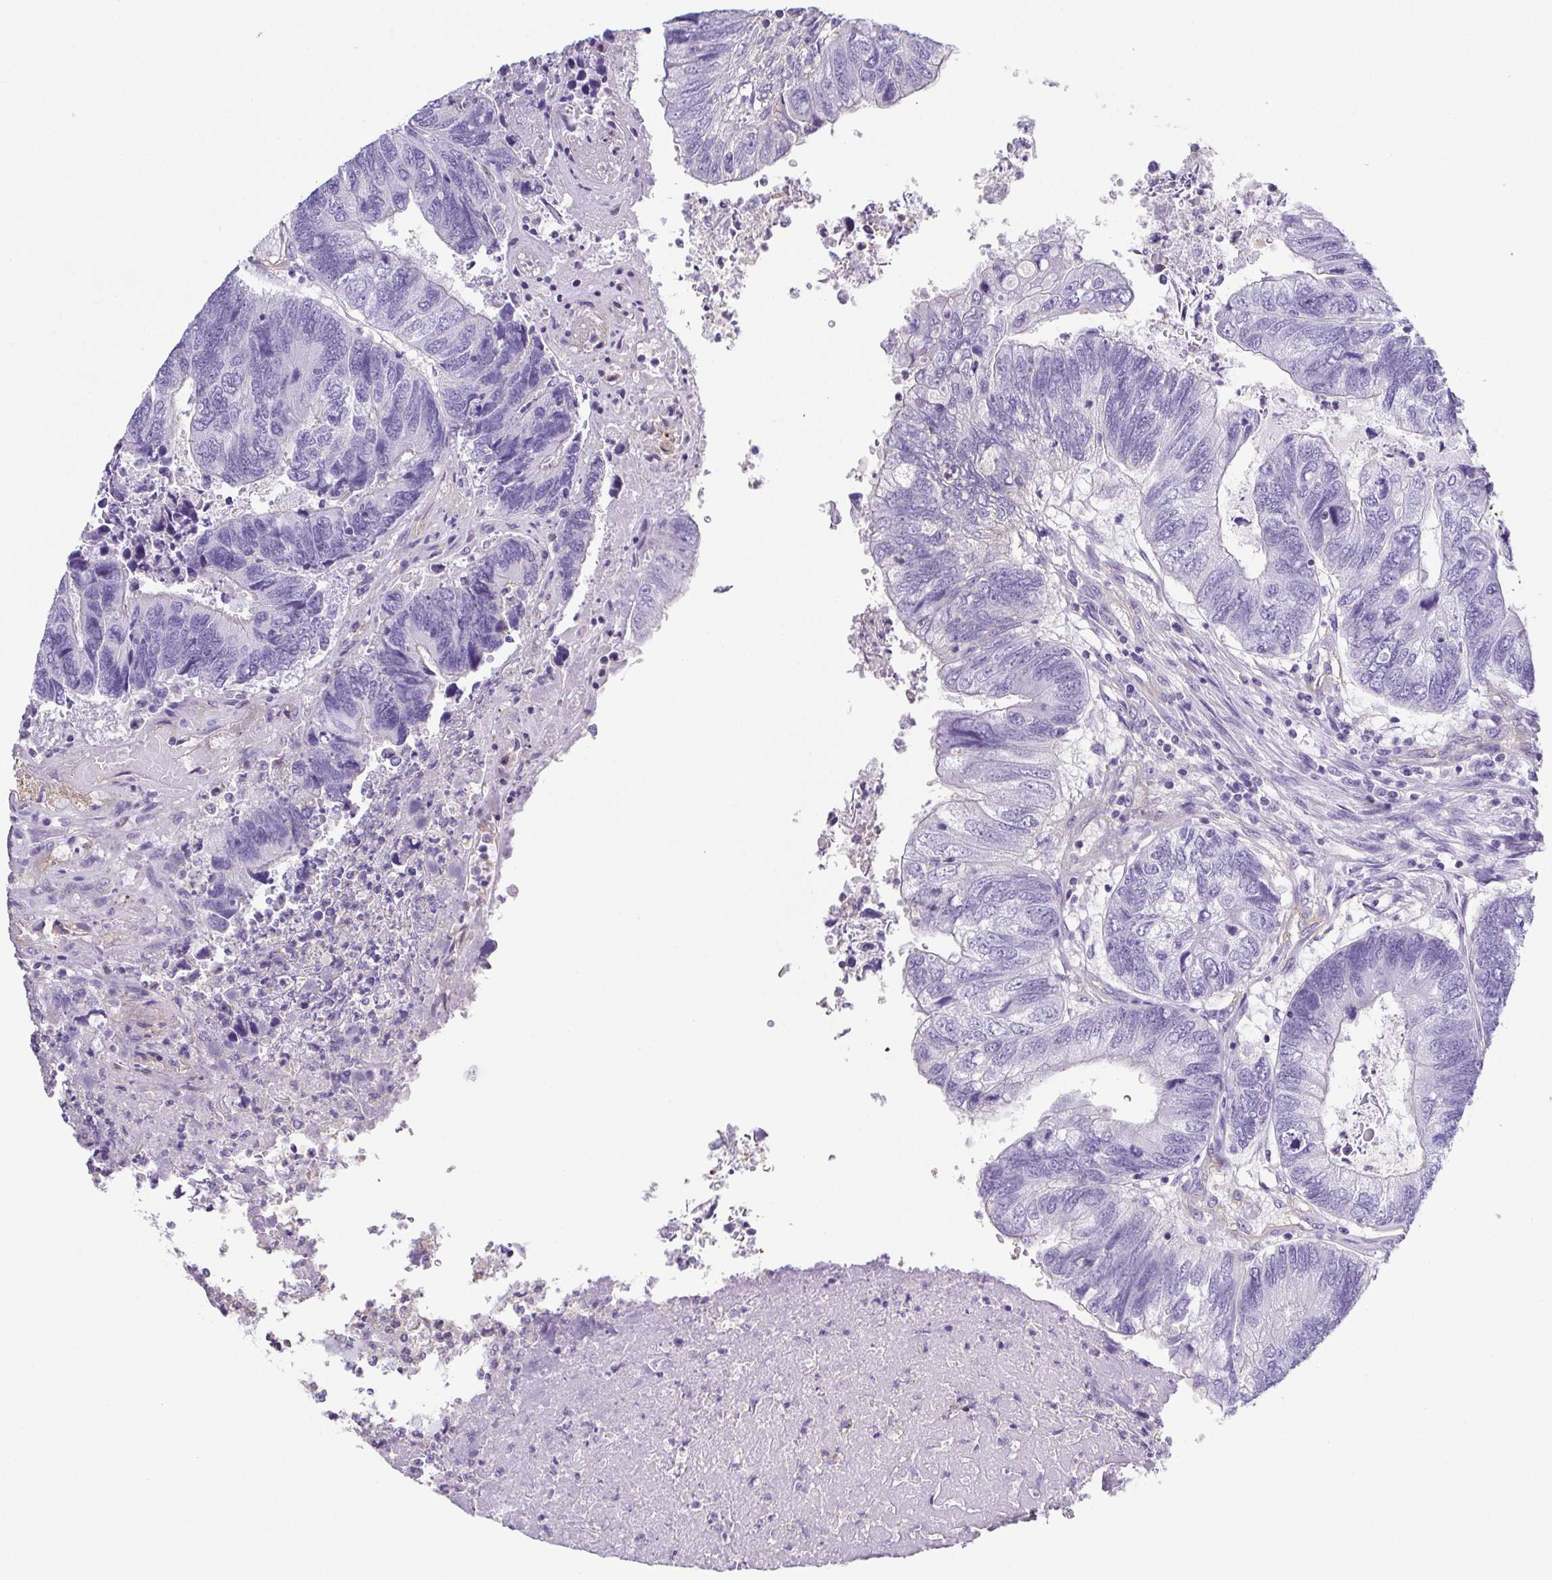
{"staining": {"intensity": "negative", "quantity": "none", "location": "none"}, "tissue": "colorectal cancer", "cell_type": "Tumor cells", "image_type": "cancer", "snomed": [{"axis": "morphology", "description": "Adenocarcinoma, NOS"}, {"axis": "topography", "description": "Colon"}], "caption": "IHC of human colorectal cancer (adenocarcinoma) reveals no staining in tumor cells.", "gene": "MYL6", "patient": {"sex": "female", "age": 67}}